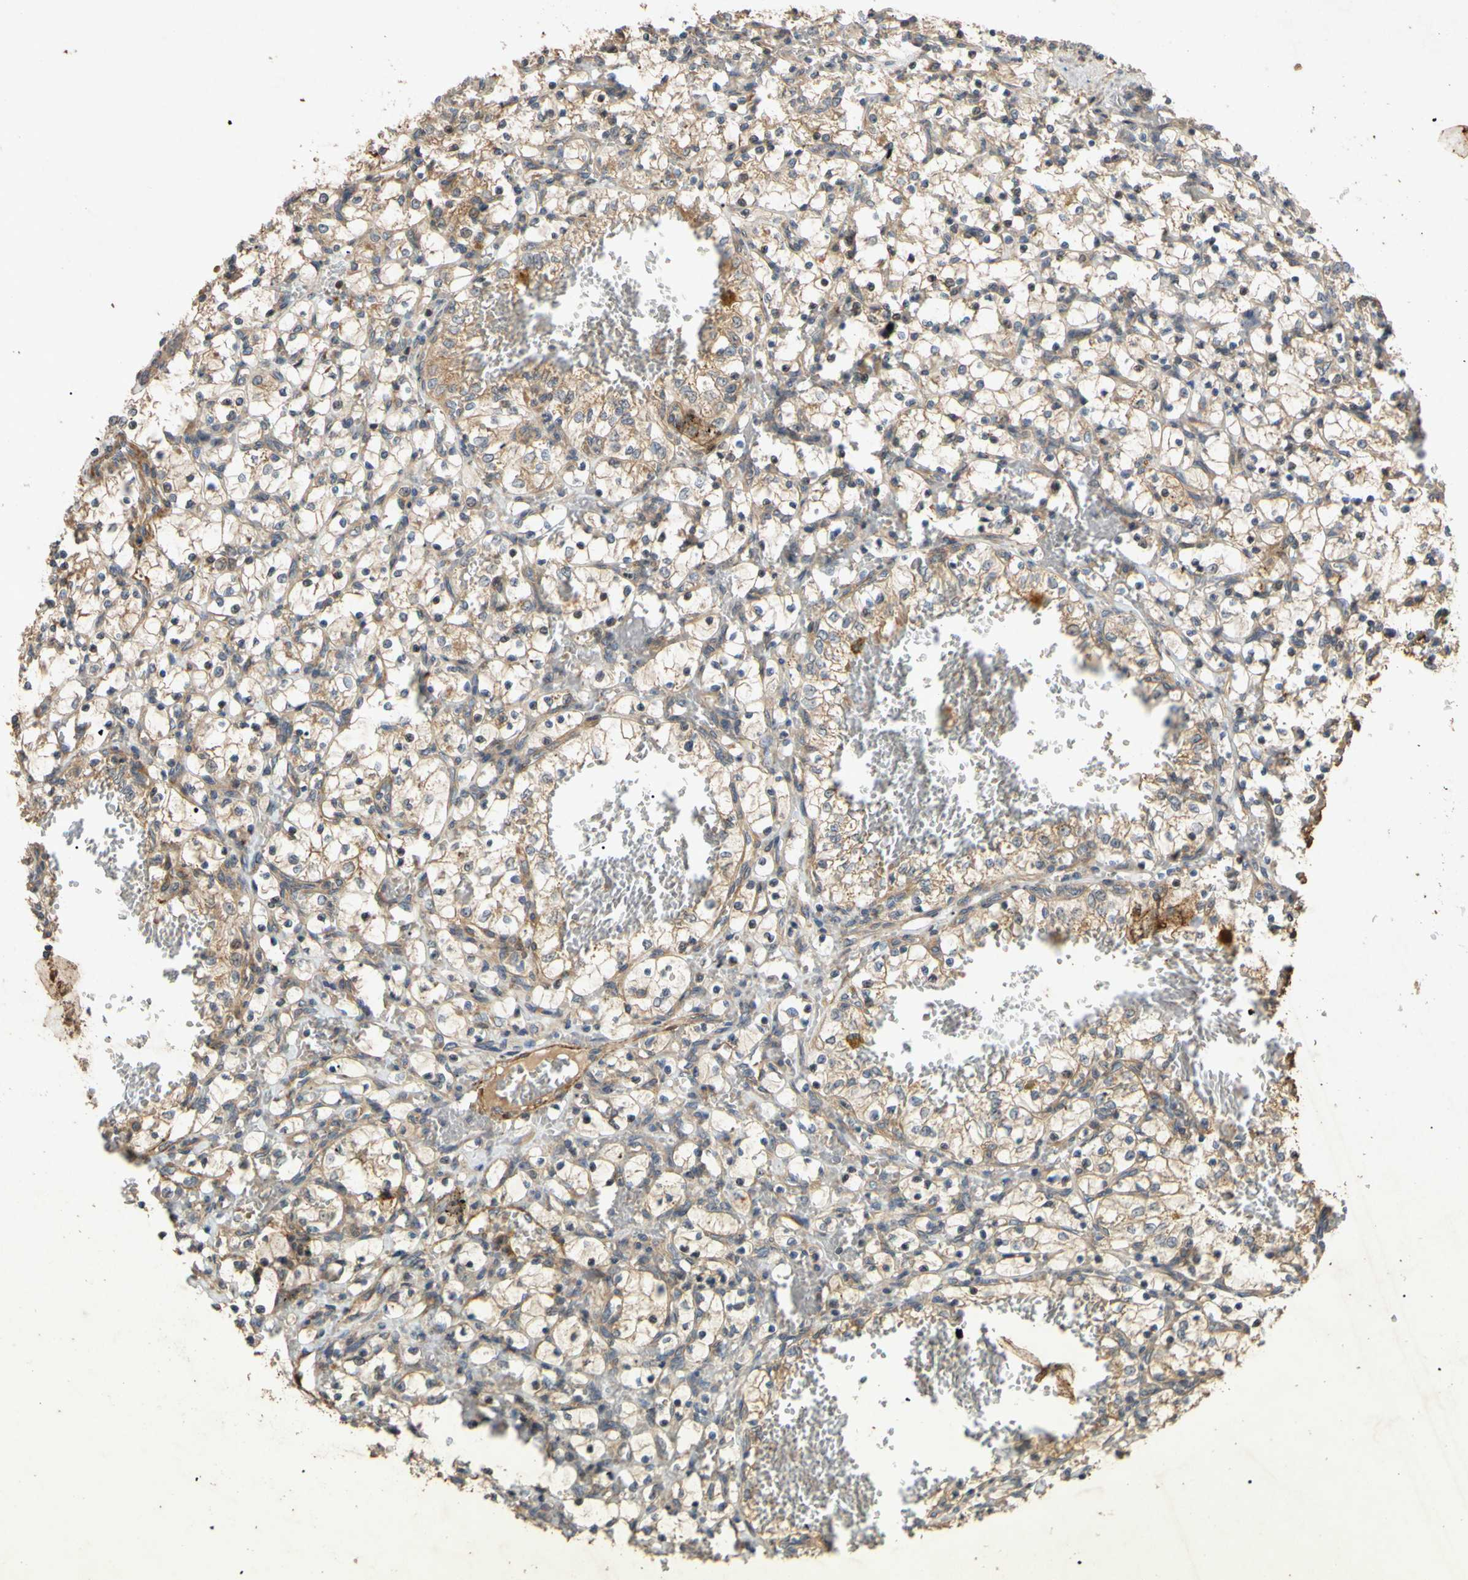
{"staining": {"intensity": "moderate", "quantity": "<25%", "location": "cytoplasmic/membranous"}, "tissue": "renal cancer", "cell_type": "Tumor cells", "image_type": "cancer", "snomed": [{"axis": "morphology", "description": "Adenocarcinoma, NOS"}, {"axis": "topography", "description": "Kidney"}], "caption": "Tumor cells demonstrate low levels of moderate cytoplasmic/membranous expression in approximately <25% of cells in human adenocarcinoma (renal). (Stains: DAB (3,3'-diaminobenzidine) in brown, nuclei in blue, Microscopy: brightfield microscopy at high magnification).", "gene": "PARD6A", "patient": {"sex": "female", "age": 69}}